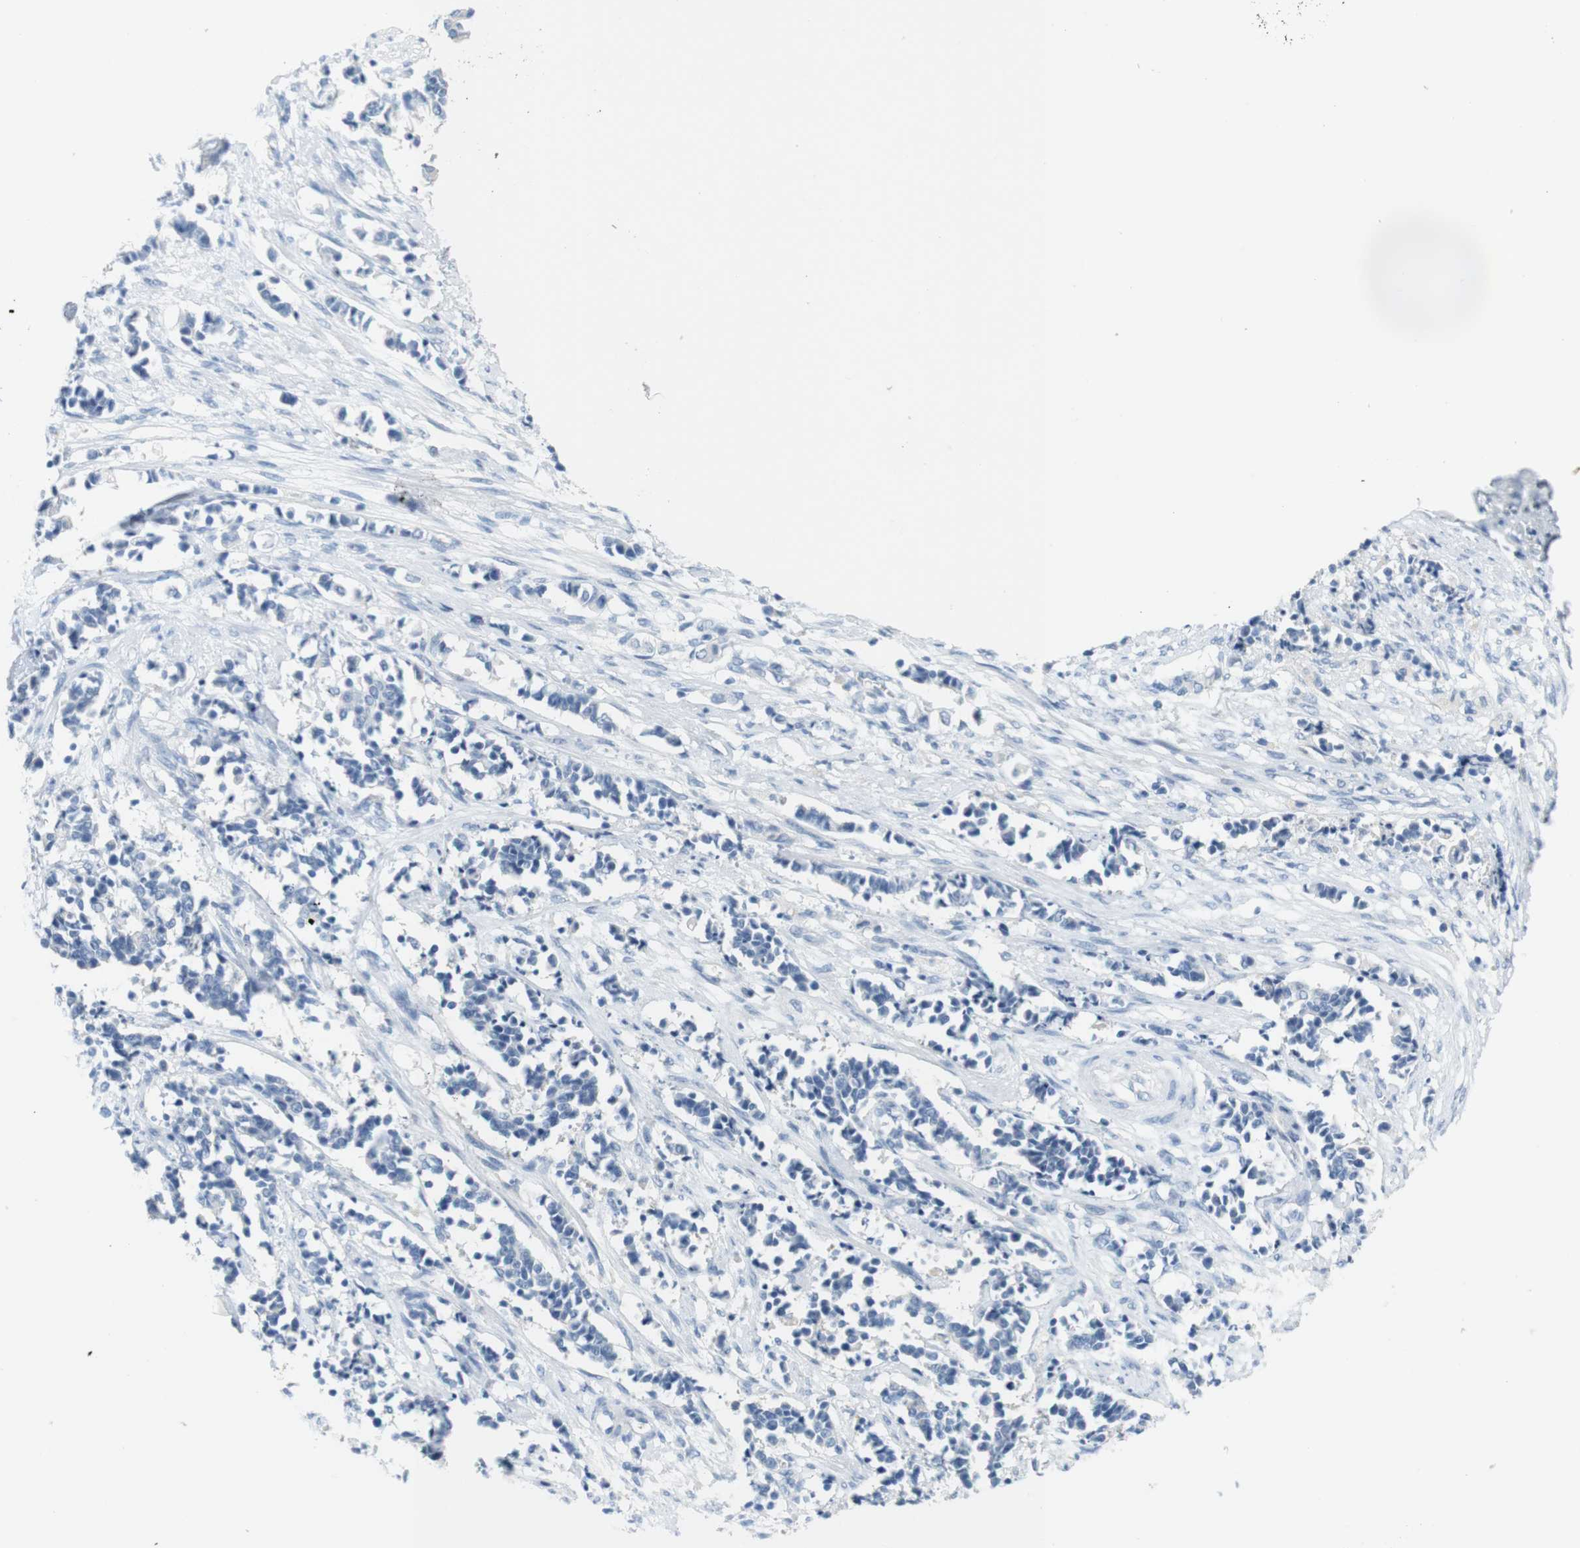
{"staining": {"intensity": "negative", "quantity": "none", "location": "none"}, "tissue": "cervical cancer", "cell_type": "Tumor cells", "image_type": "cancer", "snomed": [{"axis": "morphology", "description": "Normal tissue, NOS"}, {"axis": "morphology", "description": "Squamous cell carcinoma, NOS"}, {"axis": "topography", "description": "Cervix"}], "caption": "DAB (3,3'-diaminobenzidine) immunohistochemical staining of squamous cell carcinoma (cervical) shows no significant positivity in tumor cells.", "gene": "LRRK2", "patient": {"sex": "female", "age": 35}}